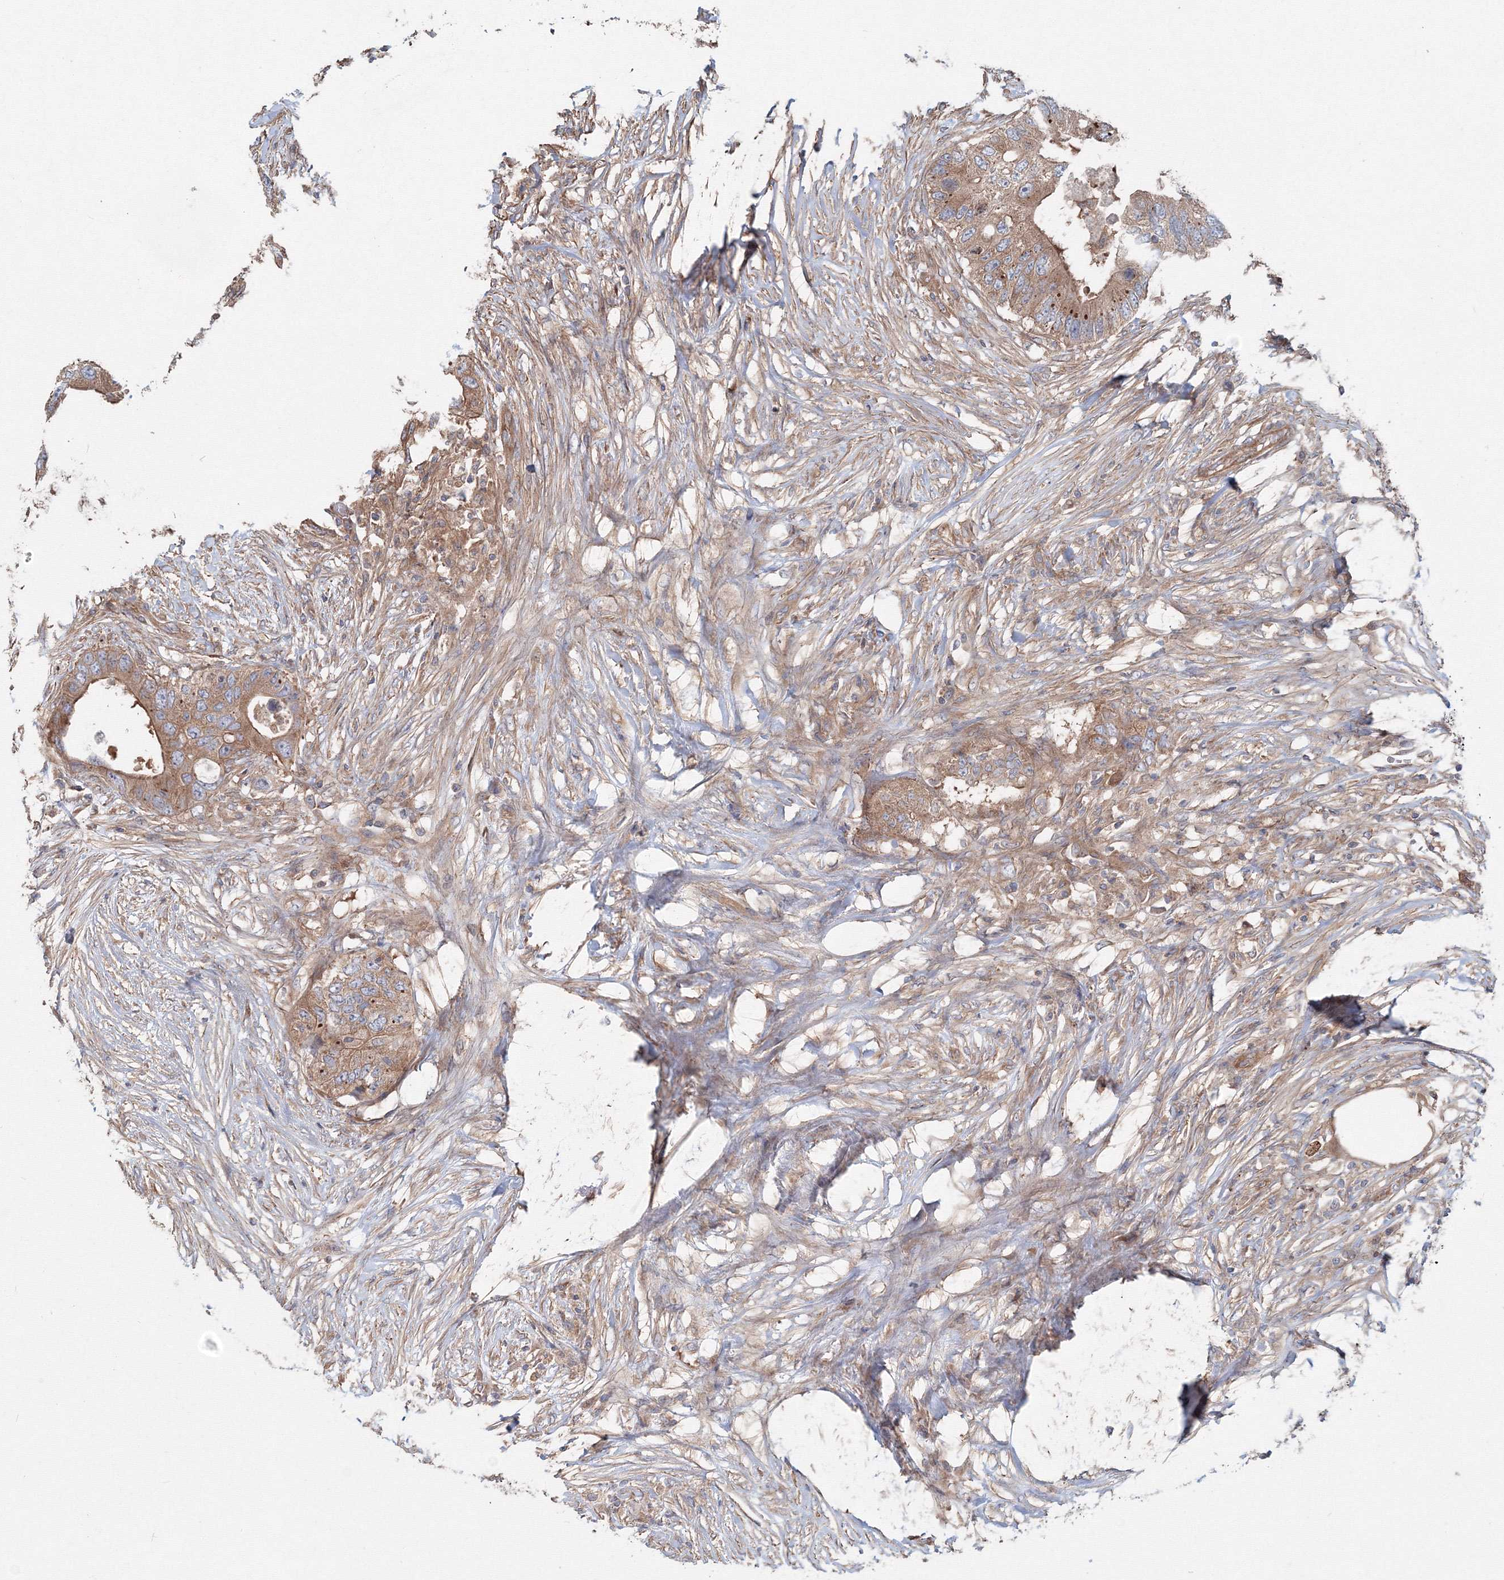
{"staining": {"intensity": "moderate", "quantity": ">75%", "location": "cytoplasmic/membranous"}, "tissue": "colorectal cancer", "cell_type": "Tumor cells", "image_type": "cancer", "snomed": [{"axis": "morphology", "description": "Adenocarcinoma, NOS"}, {"axis": "topography", "description": "Colon"}], "caption": "Immunohistochemical staining of human colorectal cancer (adenocarcinoma) reveals medium levels of moderate cytoplasmic/membranous protein expression in about >75% of tumor cells. The staining is performed using DAB (3,3'-diaminobenzidine) brown chromogen to label protein expression. The nuclei are counter-stained blue using hematoxylin.", "gene": "EXOC1", "patient": {"sex": "male", "age": 71}}